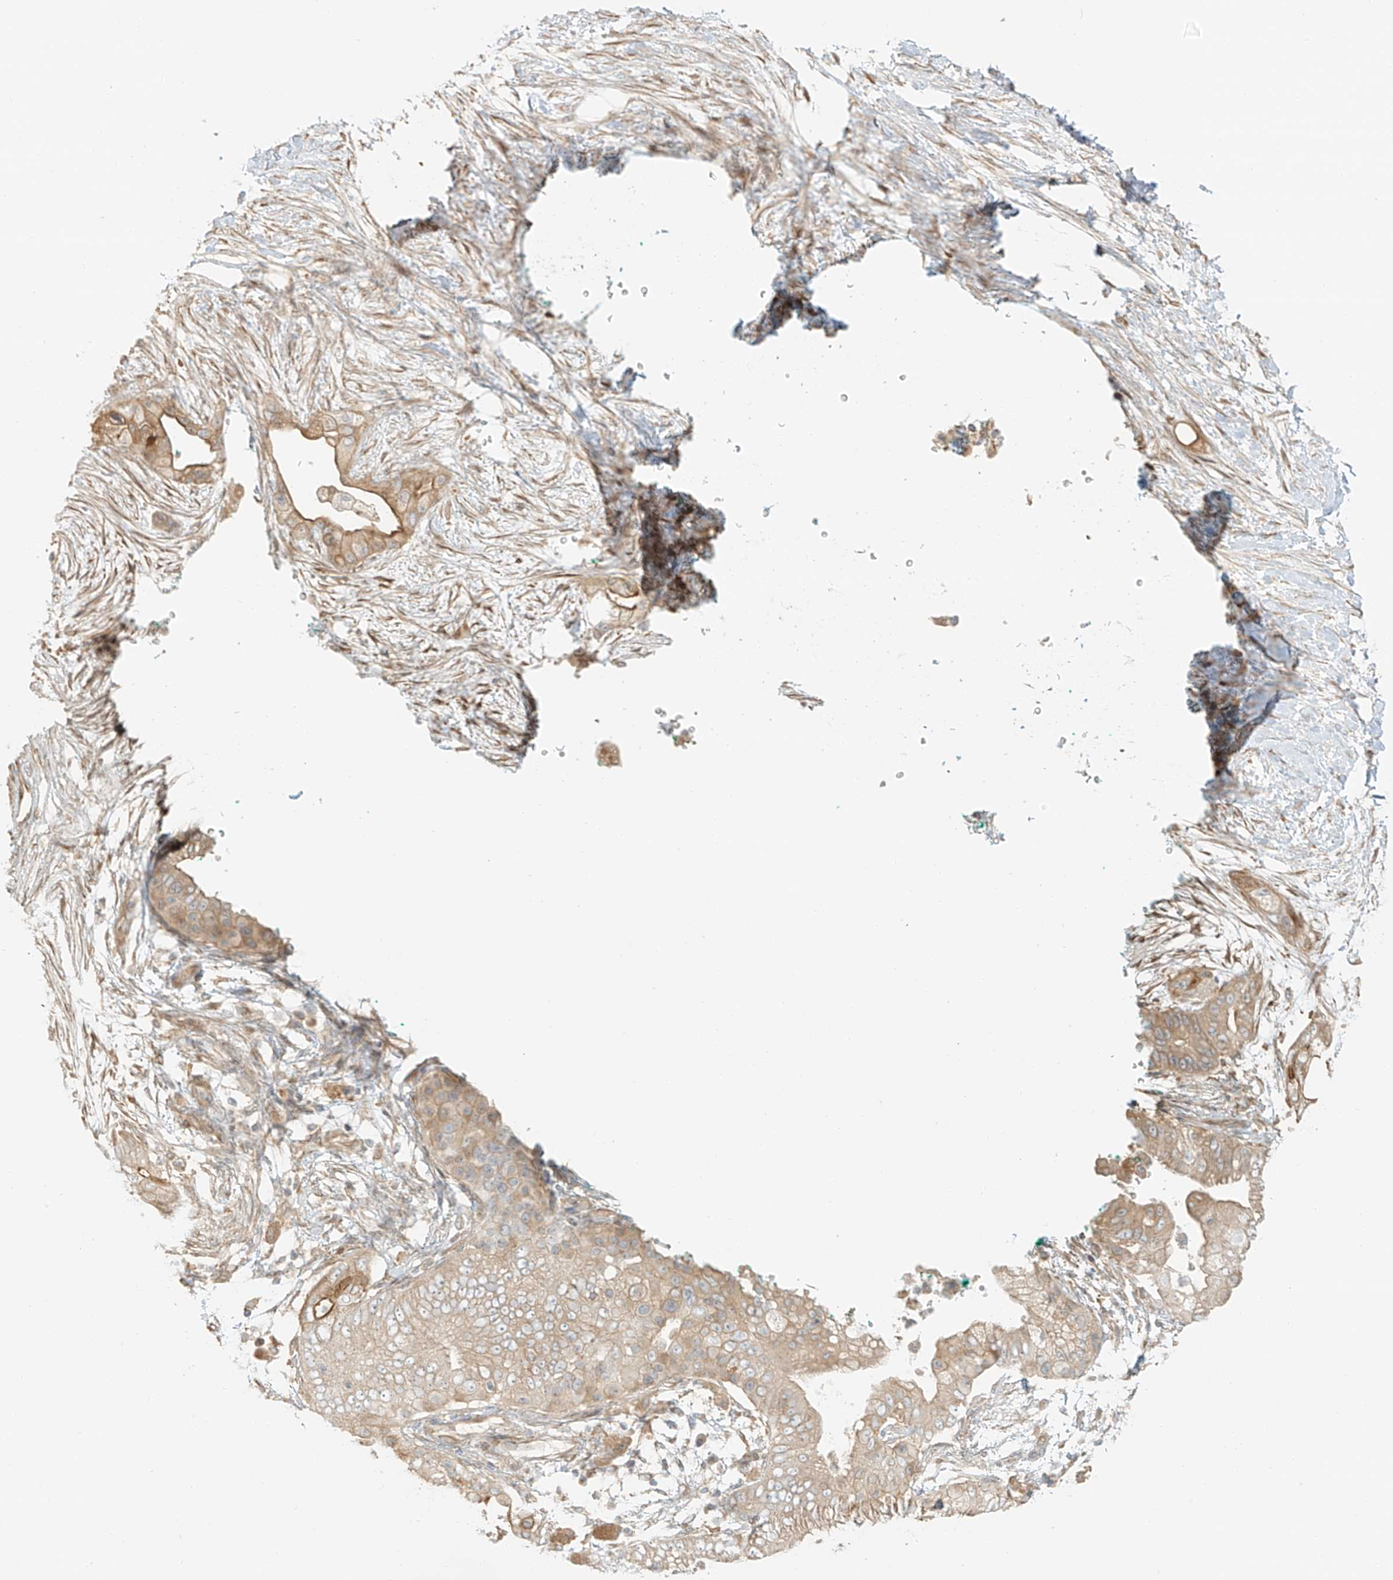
{"staining": {"intensity": "moderate", "quantity": "<25%", "location": "cytoplasmic/membranous"}, "tissue": "pancreatic cancer", "cell_type": "Tumor cells", "image_type": "cancer", "snomed": [{"axis": "morphology", "description": "Adenocarcinoma, NOS"}, {"axis": "topography", "description": "Pancreas"}], "caption": "Immunohistochemical staining of pancreatic adenocarcinoma reveals low levels of moderate cytoplasmic/membranous protein staining in about <25% of tumor cells.", "gene": "UPK1B", "patient": {"sex": "male", "age": 53}}